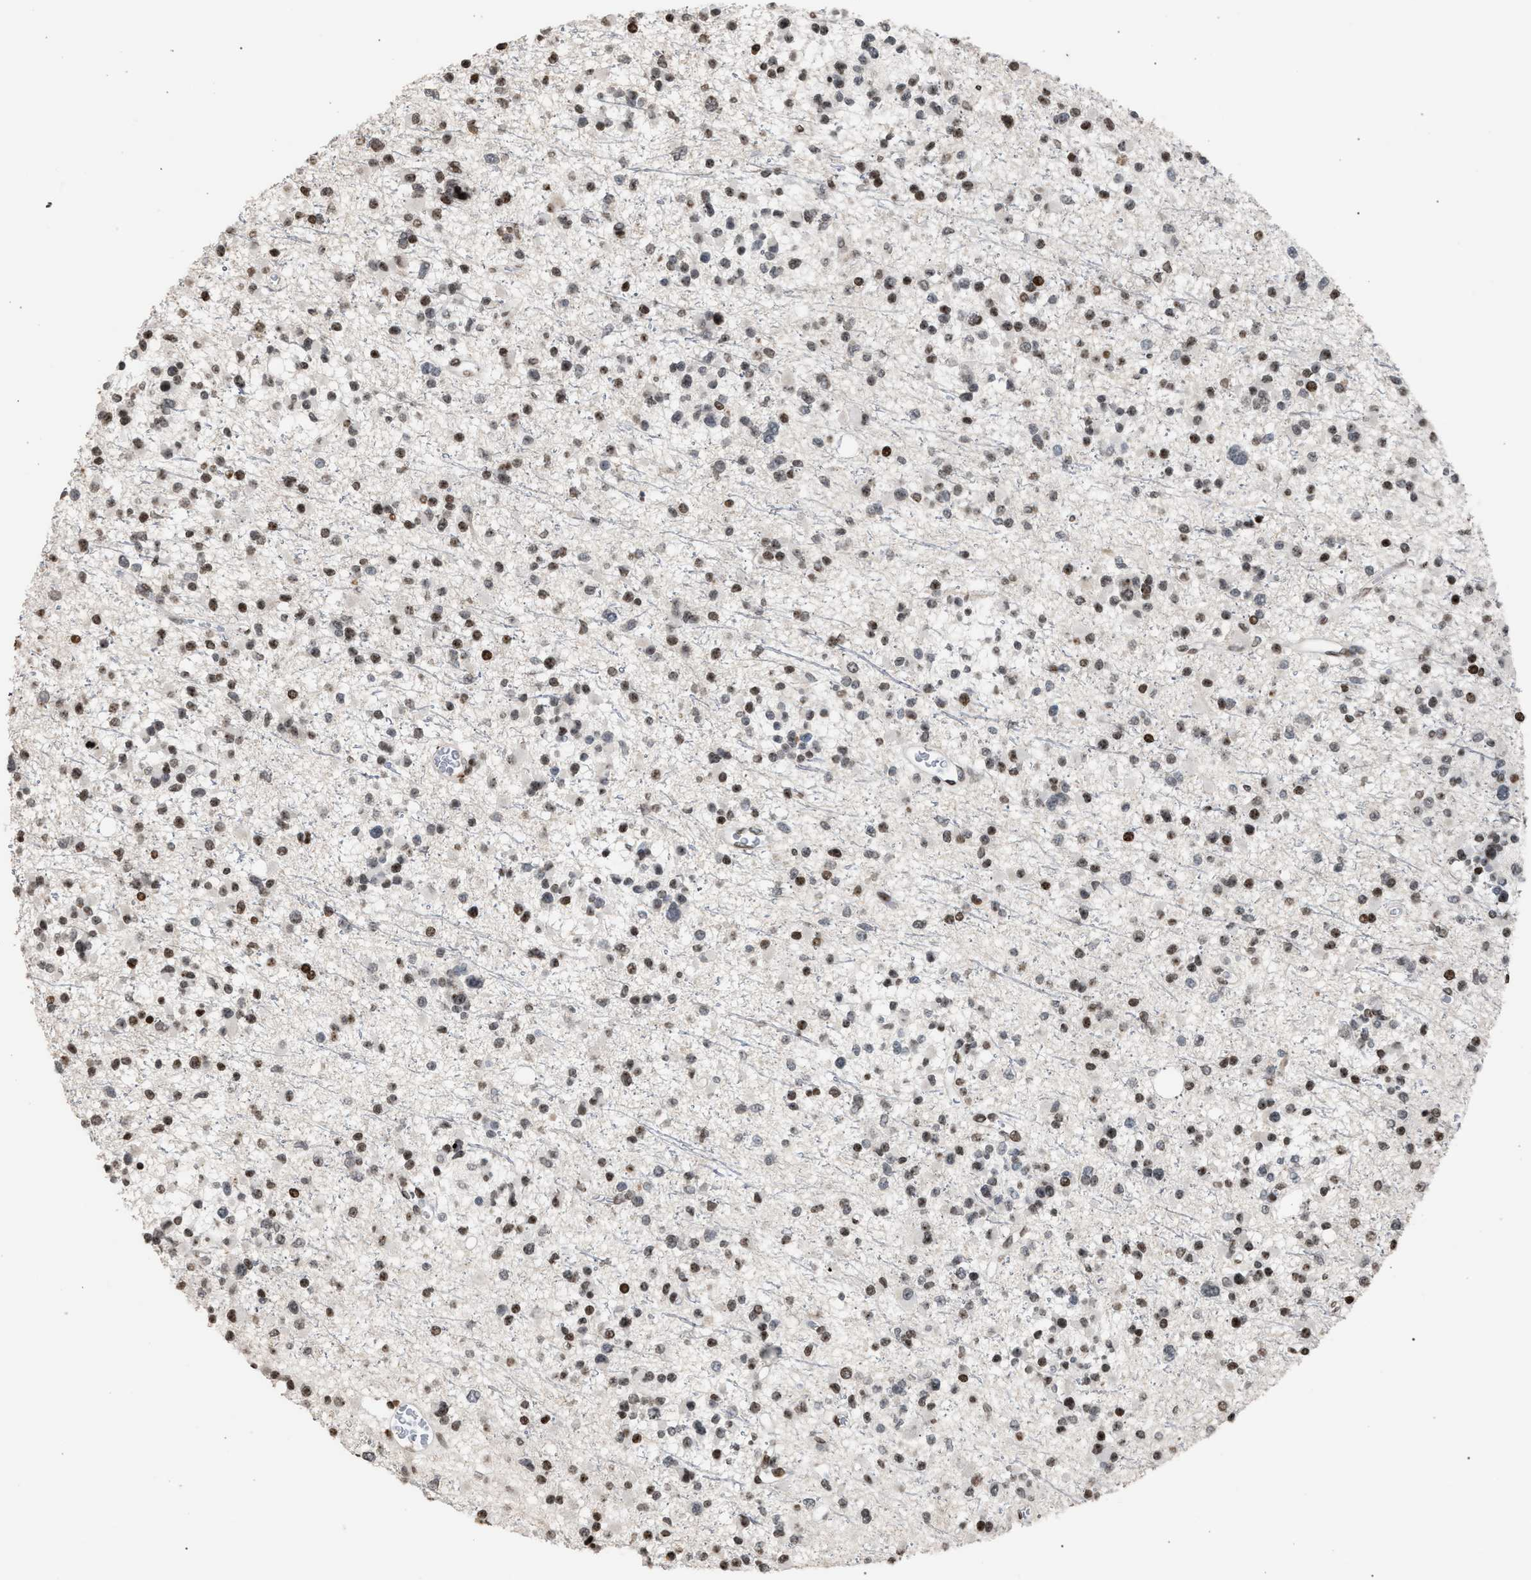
{"staining": {"intensity": "moderate", "quantity": ">75%", "location": "nuclear"}, "tissue": "glioma", "cell_type": "Tumor cells", "image_type": "cancer", "snomed": [{"axis": "morphology", "description": "Glioma, malignant, Low grade"}, {"axis": "topography", "description": "Brain"}], "caption": "This histopathology image exhibits immunohistochemistry (IHC) staining of human glioma, with medium moderate nuclear staining in approximately >75% of tumor cells.", "gene": "FOXD3", "patient": {"sex": "female", "age": 22}}